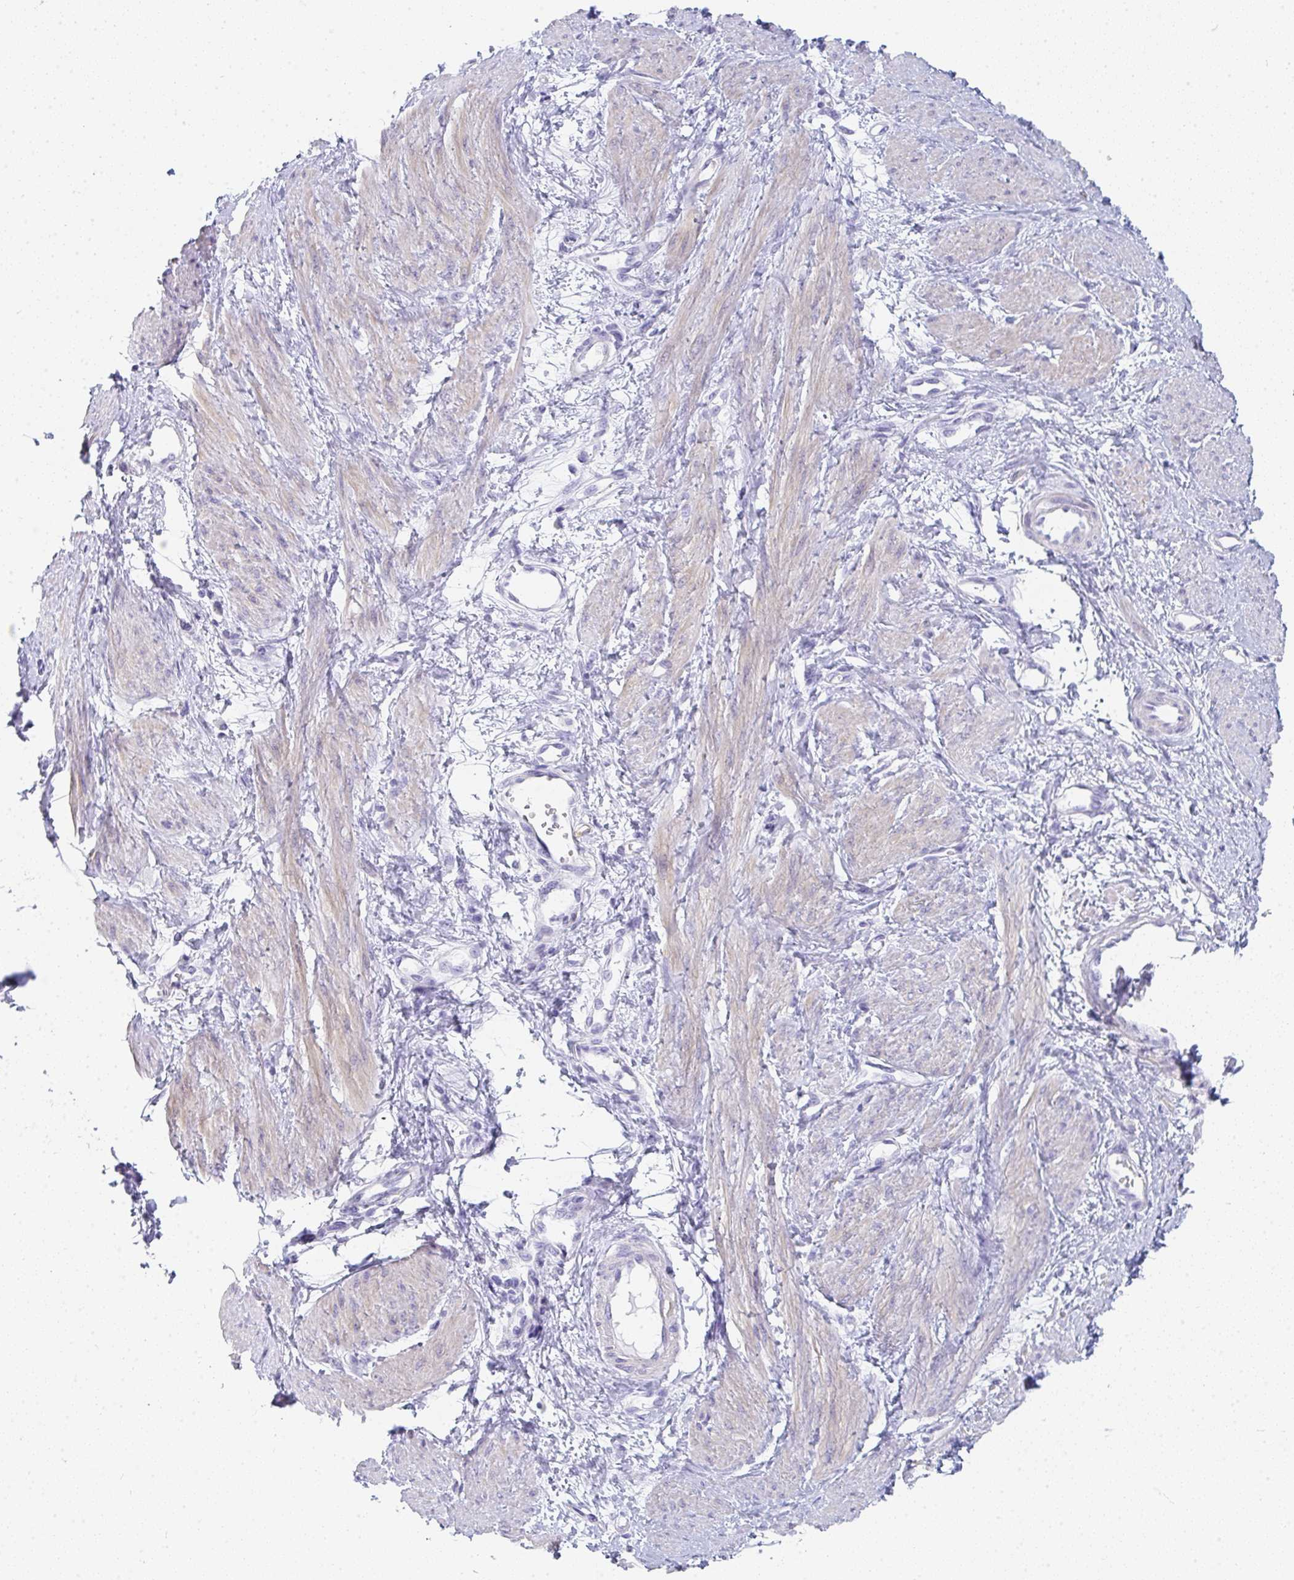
{"staining": {"intensity": "weak", "quantity": "25%-75%", "location": "cytoplasmic/membranous"}, "tissue": "smooth muscle", "cell_type": "Smooth muscle cells", "image_type": "normal", "snomed": [{"axis": "morphology", "description": "Normal tissue, NOS"}, {"axis": "topography", "description": "Smooth muscle"}, {"axis": "topography", "description": "Uterus"}], "caption": "Weak cytoplasmic/membranous protein expression is present in approximately 25%-75% of smooth muscle cells in smooth muscle.", "gene": "PRND", "patient": {"sex": "female", "age": 39}}